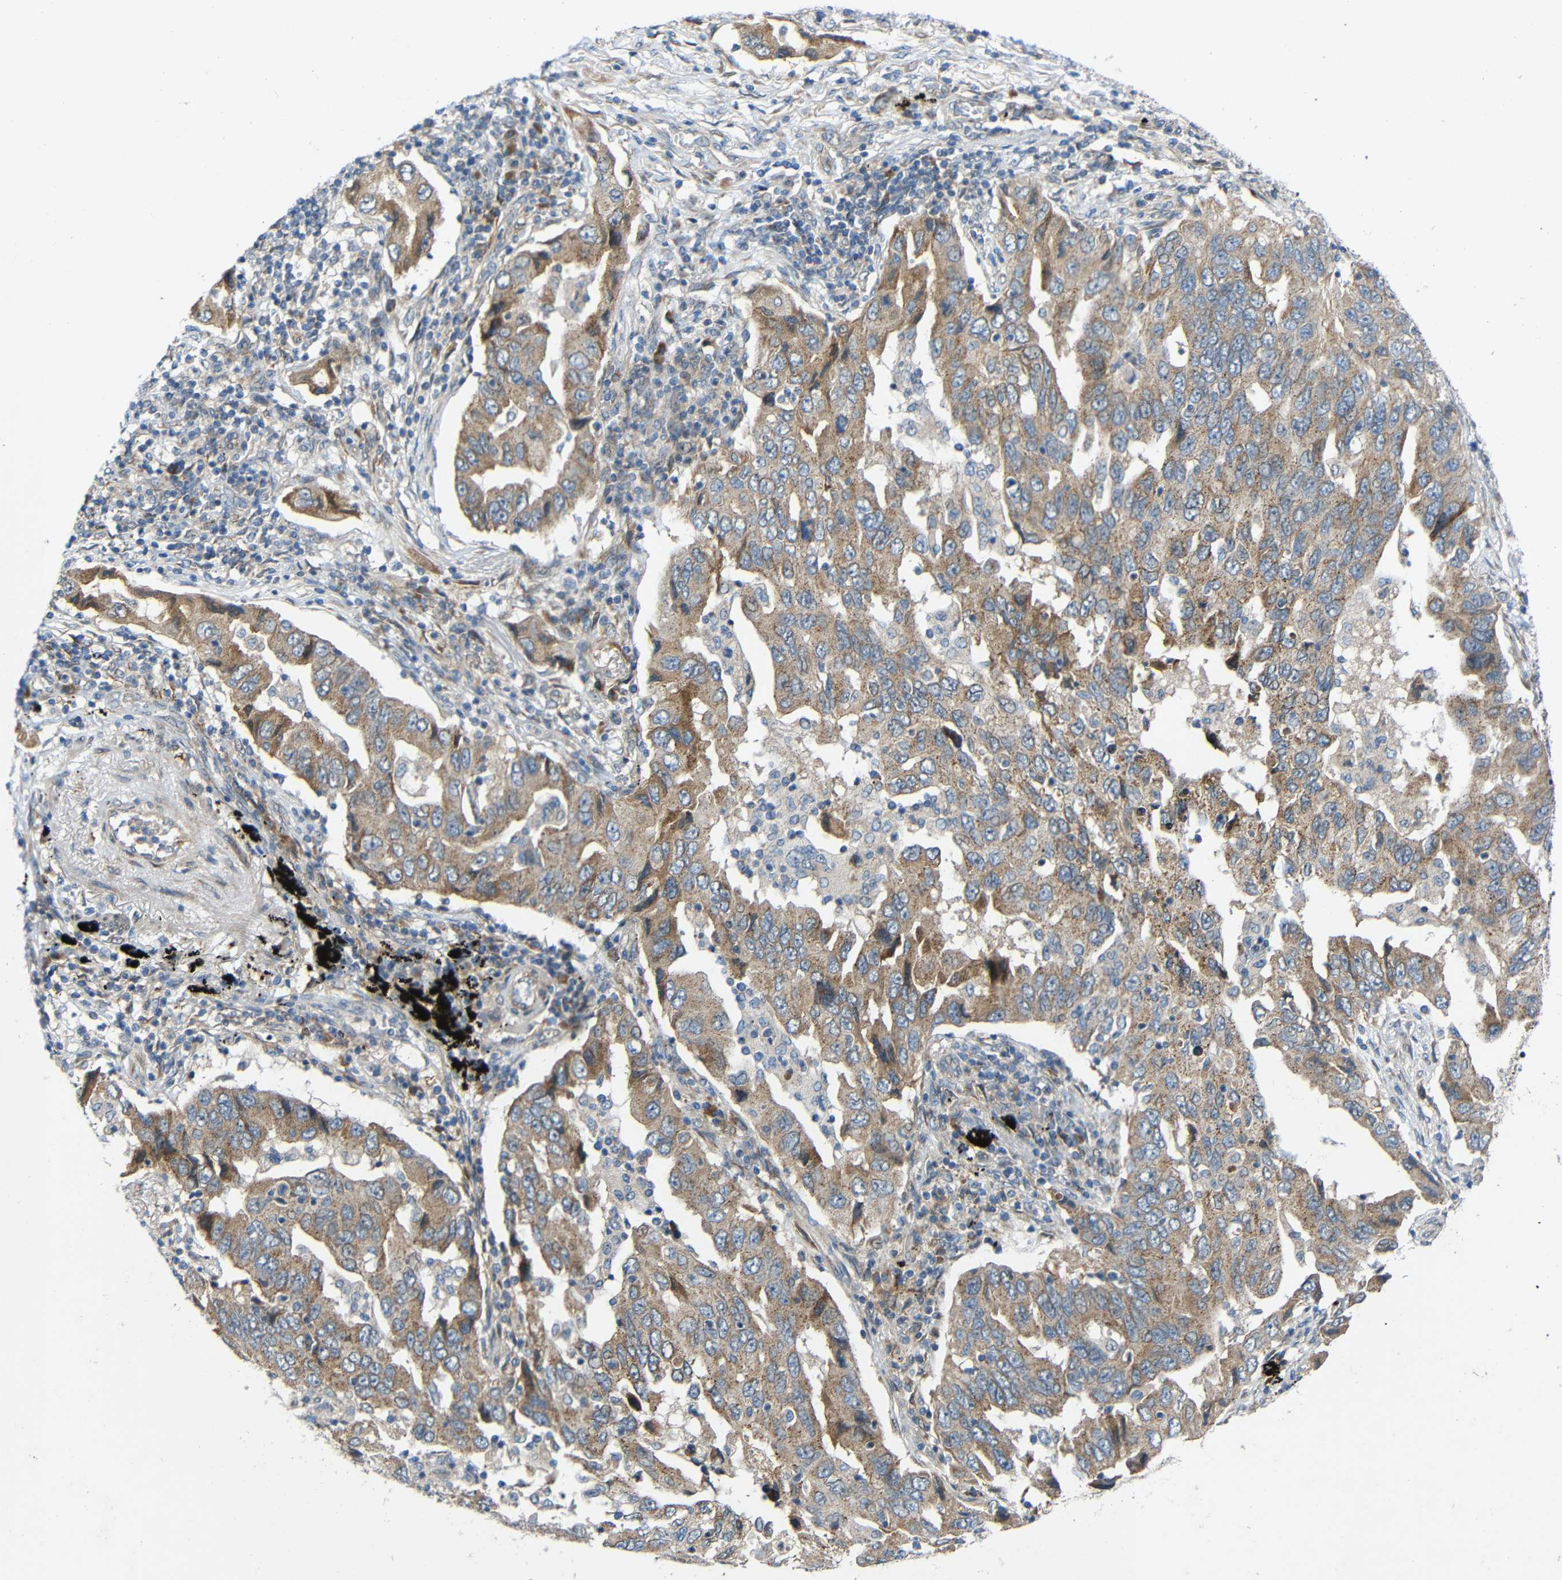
{"staining": {"intensity": "weak", "quantity": ">75%", "location": "cytoplasmic/membranous"}, "tissue": "lung cancer", "cell_type": "Tumor cells", "image_type": "cancer", "snomed": [{"axis": "morphology", "description": "Adenocarcinoma, NOS"}, {"axis": "topography", "description": "Lung"}], "caption": "Tumor cells show low levels of weak cytoplasmic/membranous expression in about >75% of cells in lung cancer (adenocarcinoma). The staining is performed using DAB brown chromogen to label protein expression. The nuclei are counter-stained blue using hematoxylin.", "gene": "TMEM25", "patient": {"sex": "female", "age": 65}}